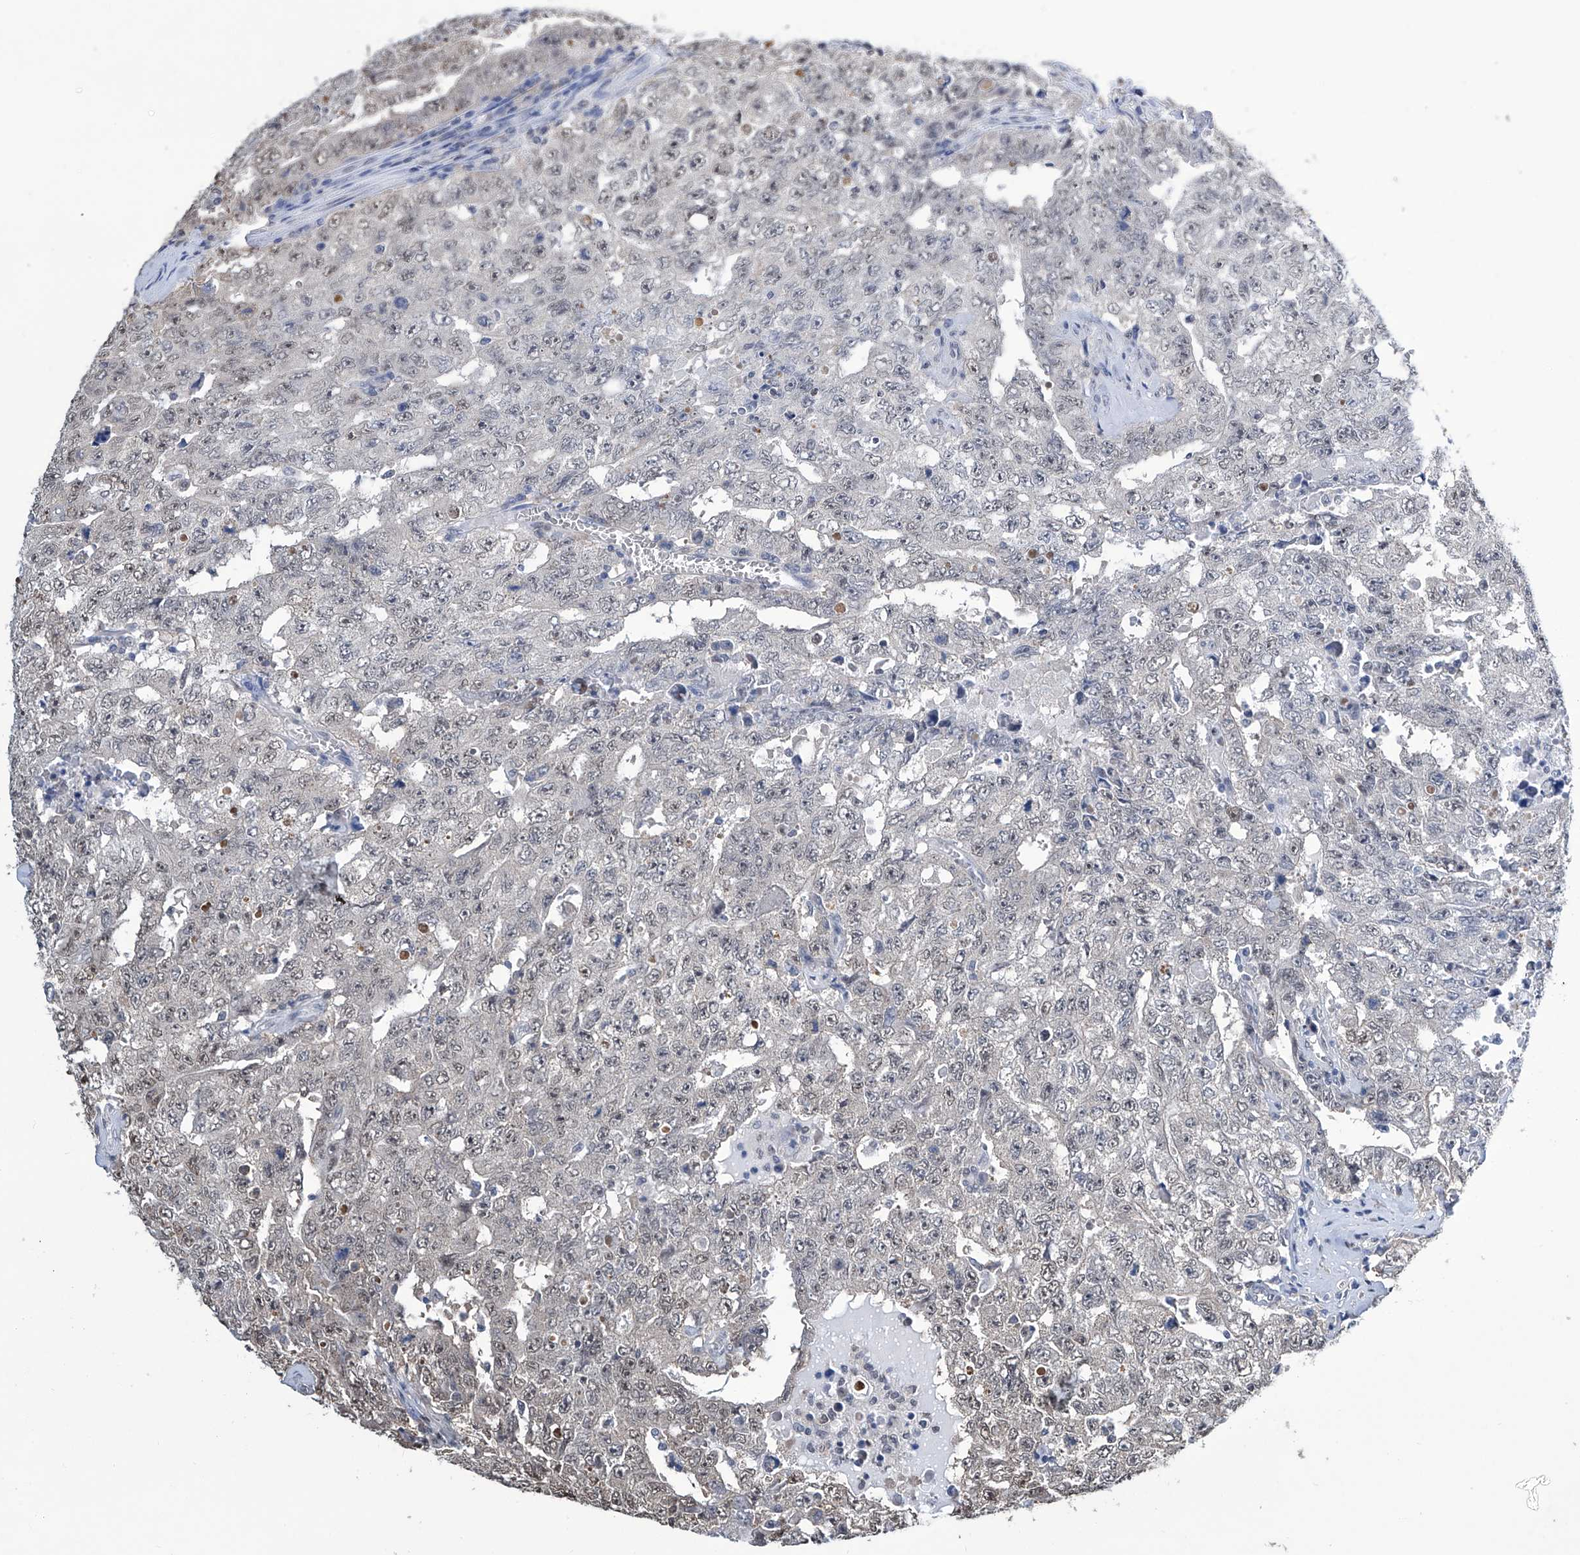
{"staining": {"intensity": "weak", "quantity": "<25%", "location": "nuclear"}, "tissue": "testis cancer", "cell_type": "Tumor cells", "image_type": "cancer", "snomed": [{"axis": "morphology", "description": "Carcinoma, Embryonal, NOS"}, {"axis": "topography", "description": "Testis"}], "caption": "Tumor cells are negative for brown protein staining in testis embryonal carcinoma.", "gene": "SREBF2", "patient": {"sex": "male", "age": 26}}